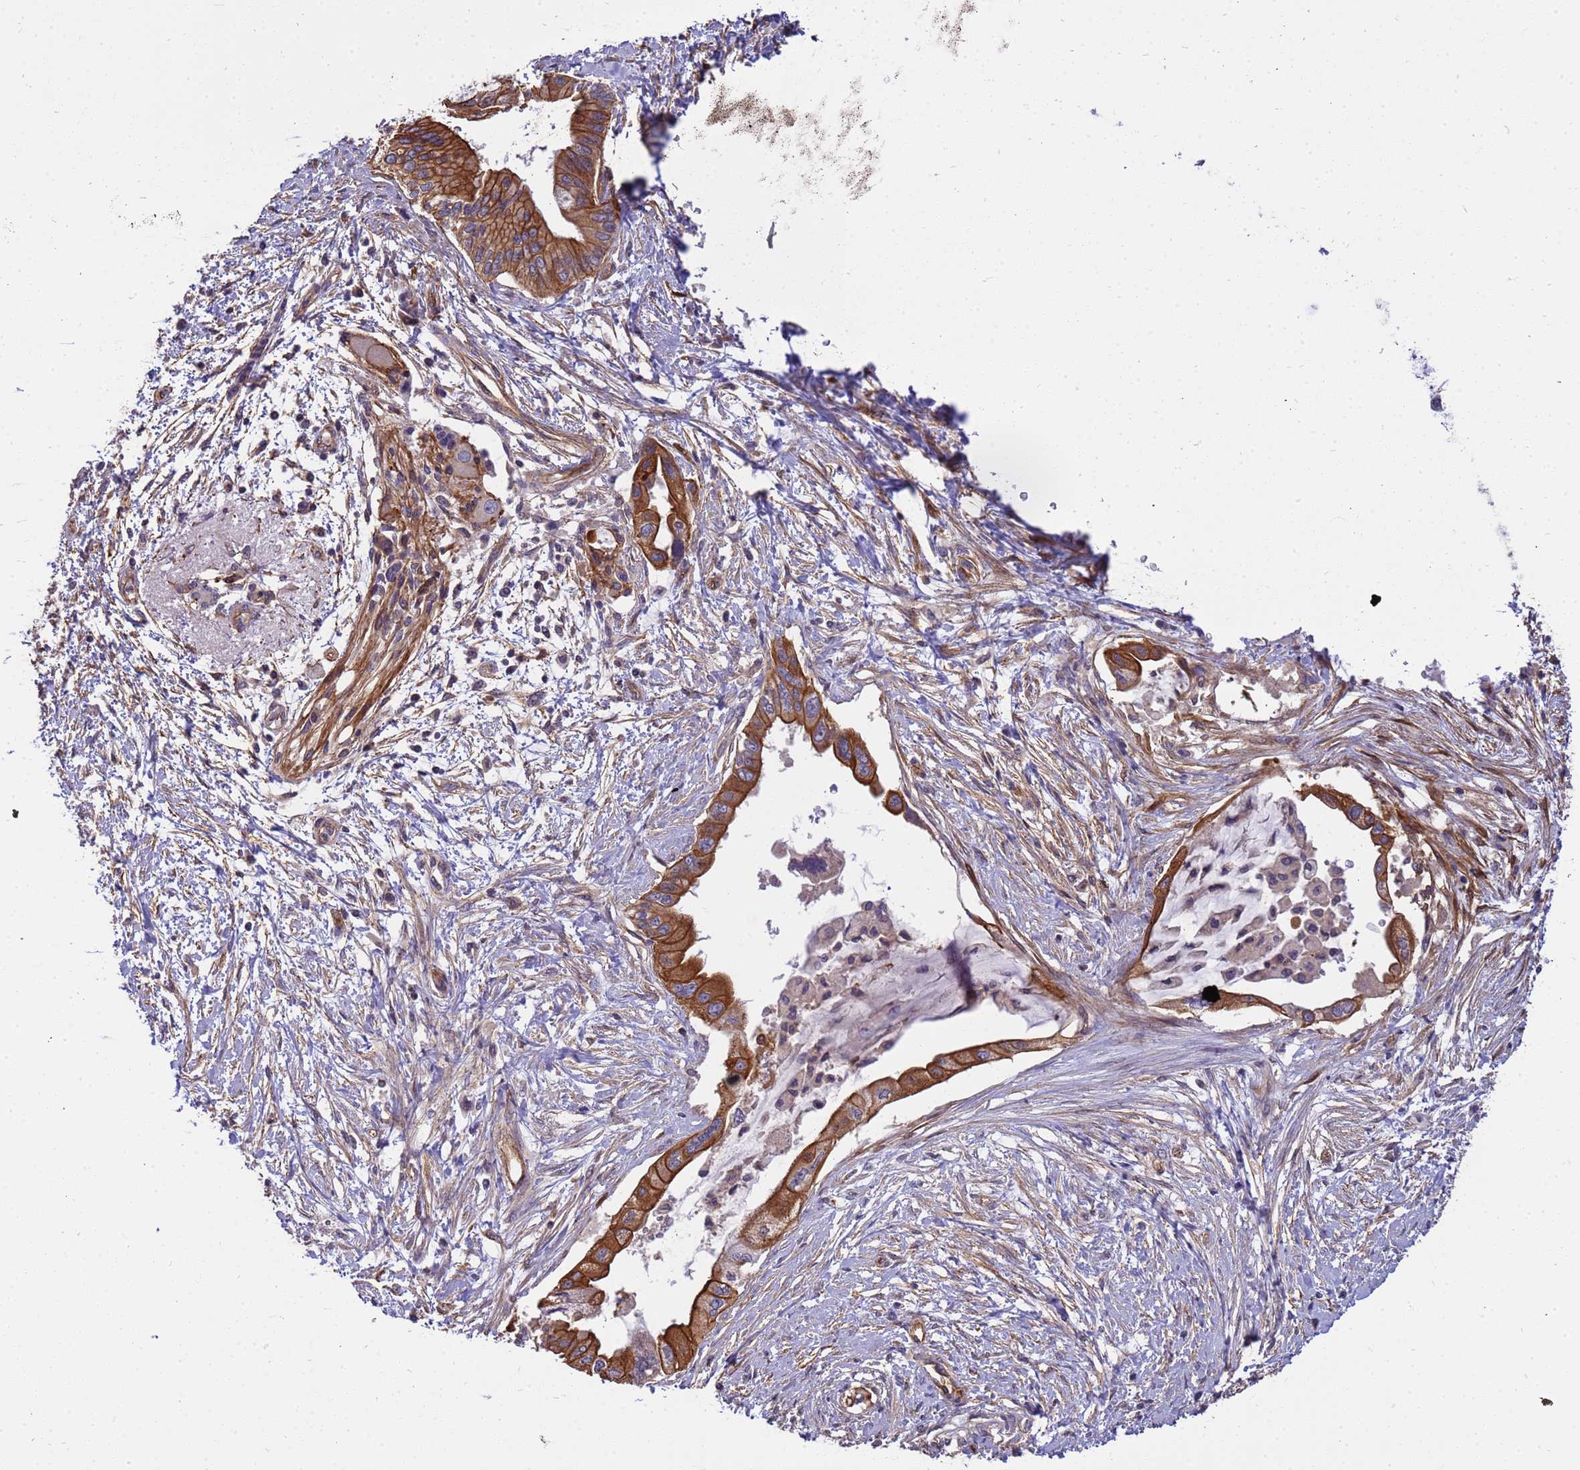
{"staining": {"intensity": "strong", "quantity": ">75%", "location": "cytoplasmic/membranous"}, "tissue": "pancreatic cancer", "cell_type": "Tumor cells", "image_type": "cancer", "snomed": [{"axis": "morphology", "description": "Adenocarcinoma, NOS"}, {"axis": "topography", "description": "Pancreas"}], "caption": "Immunohistochemistry (IHC) (DAB) staining of adenocarcinoma (pancreatic) displays strong cytoplasmic/membranous protein staining in about >75% of tumor cells. (brown staining indicates protein expression, while blue staining denotes nuclei).", "gene": "SMCO3", "patient": {"sex": "male", "age": 46}}